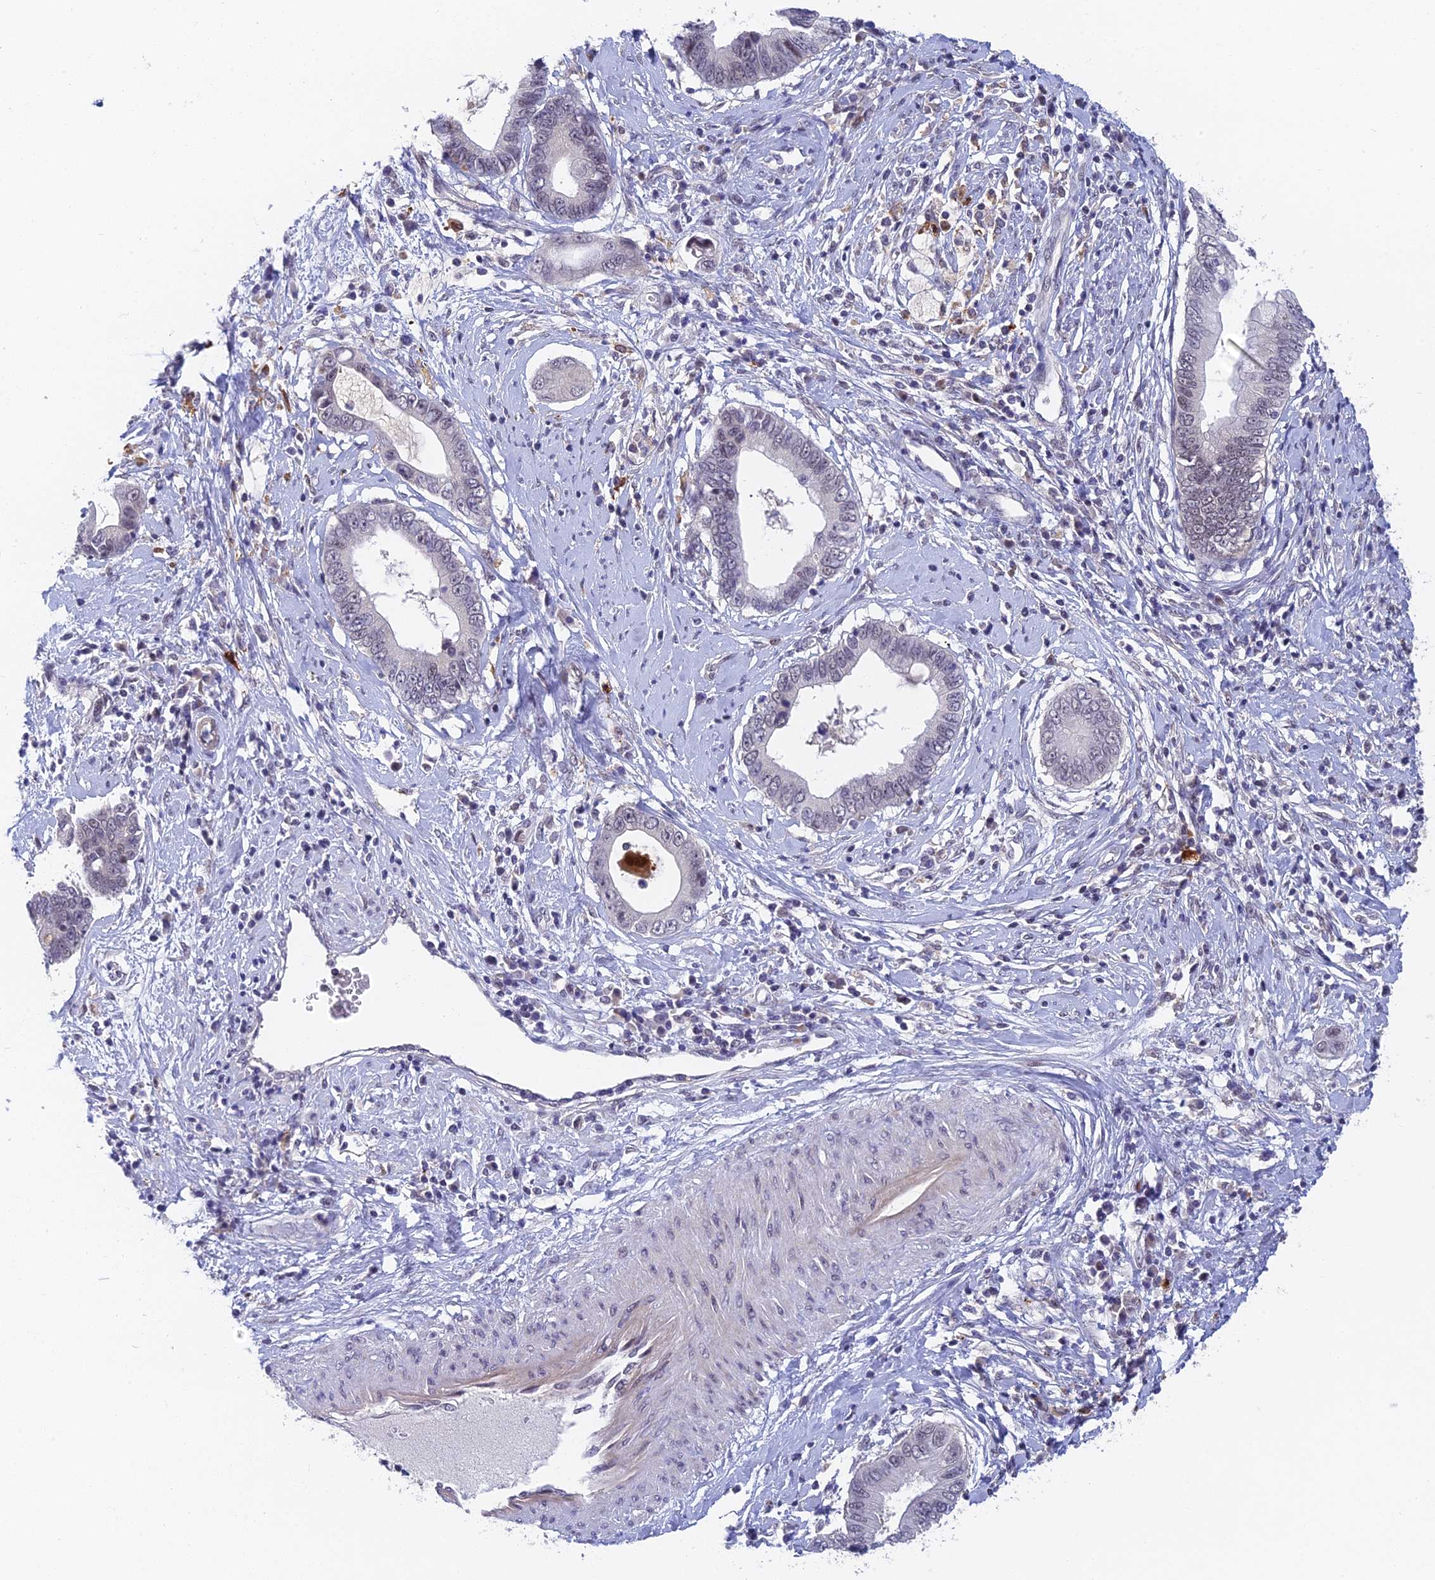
{"staining": {"intensity": "negative", "quantity": "none", "location": "none"}, "tissue": "cervical cancer", "cell_type": "Tumor cells", "image_type": "cancer", "snomed": [{"axis": "morphology", "description": "Adenocarcinoma, NOS"}, {"axis": "topography", "description": "Cervix"}], "caption": "Immunohistochemical staining of human cervical cancer reveals no significant staining in tumor cells.", "gene": "NSMCE1", "patient": {"sex": "female", "age": 44}}